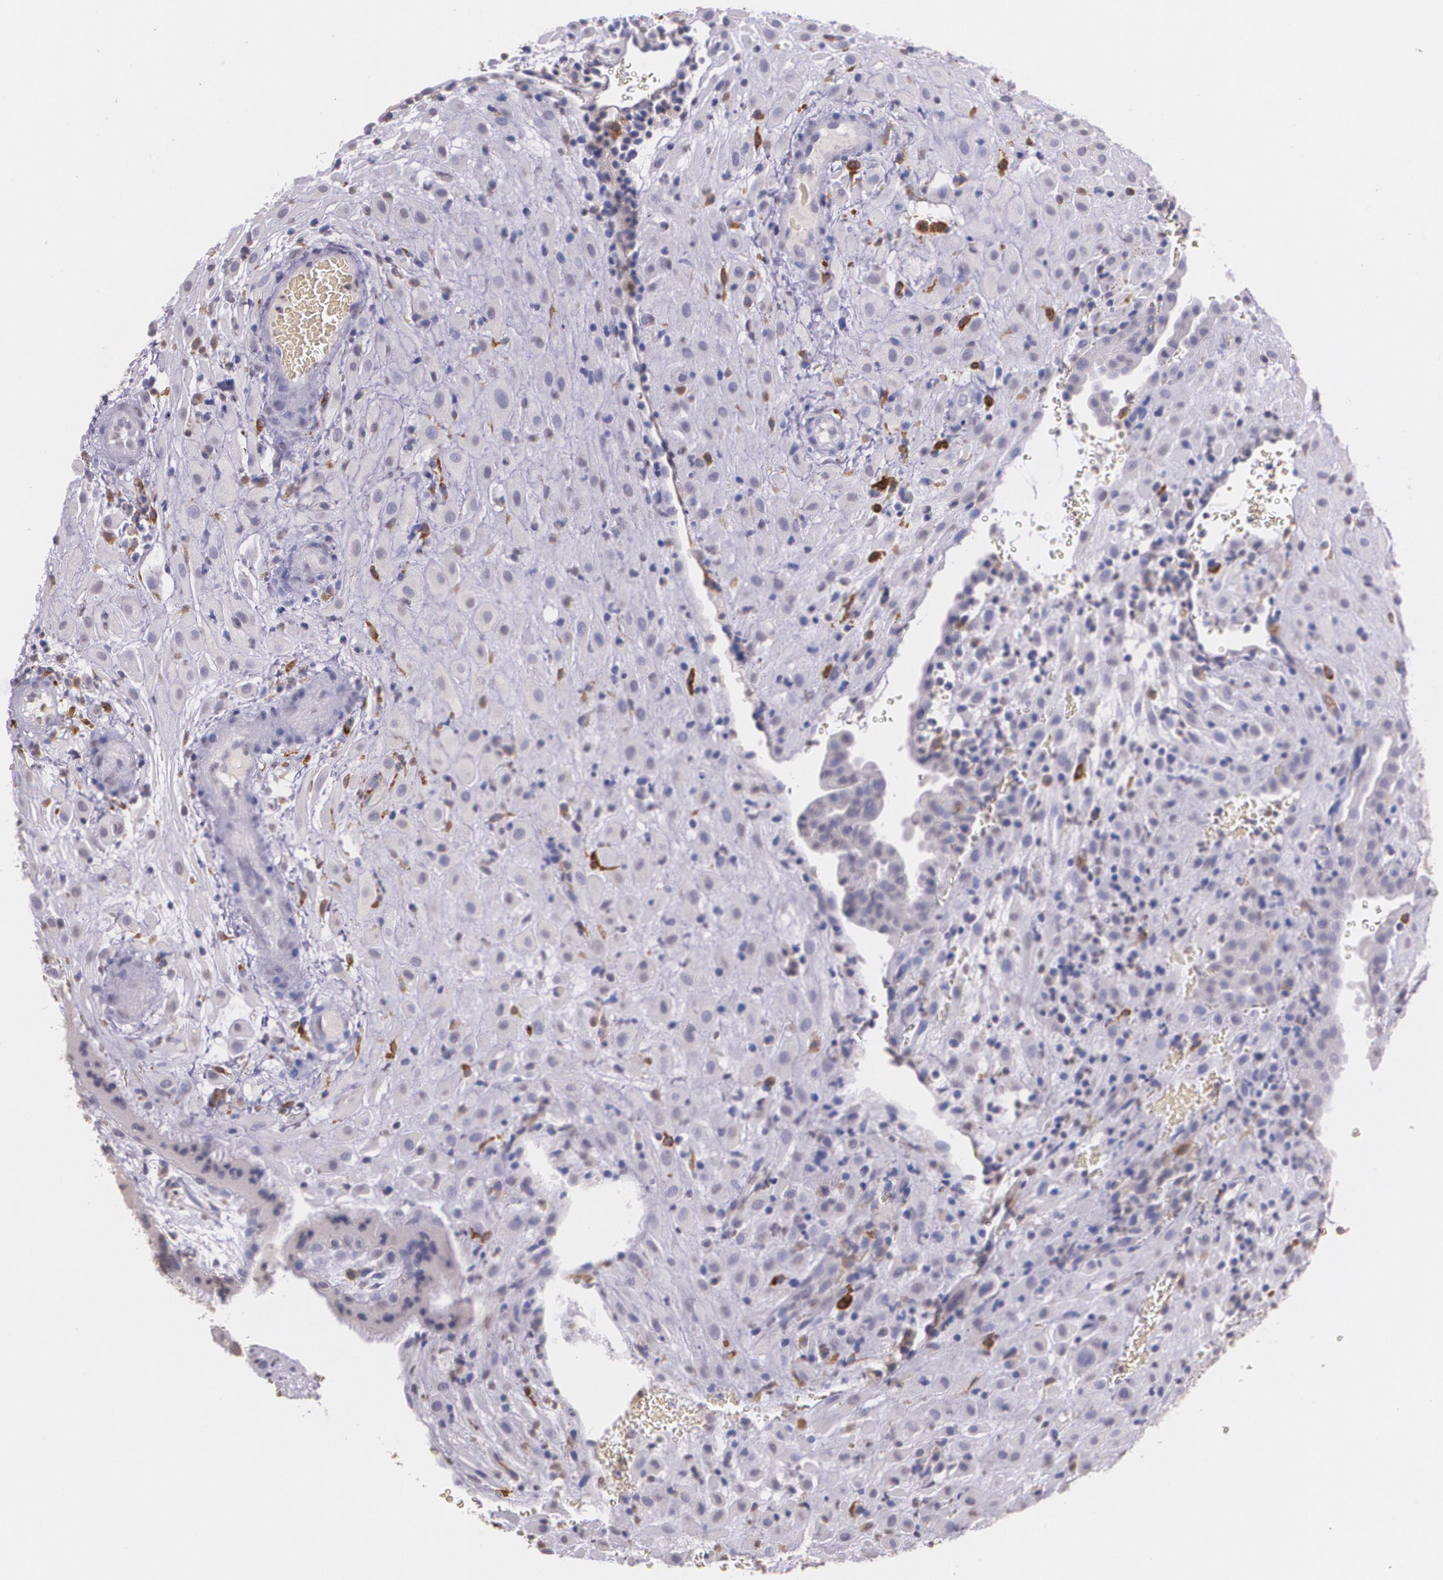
{"staining": {"intensity": "negative", "quantity": "none", "location": "none"}, "tissue": "placenta", "cell_type": "Decidual cells", "image_type": "normal", "snomed": [{"axis": "morphology", "description": "Normal tissue, NOS"}, {"axis": "topography", "description": "Placenta"}], "caption": "An image of placenta stained for a protein demonstrates no brown staining in decidual cells. (DAB immunohistochemistry, high magnification).", "gene": "RTN1", "patient": {"sex": "female", "age": 19}}